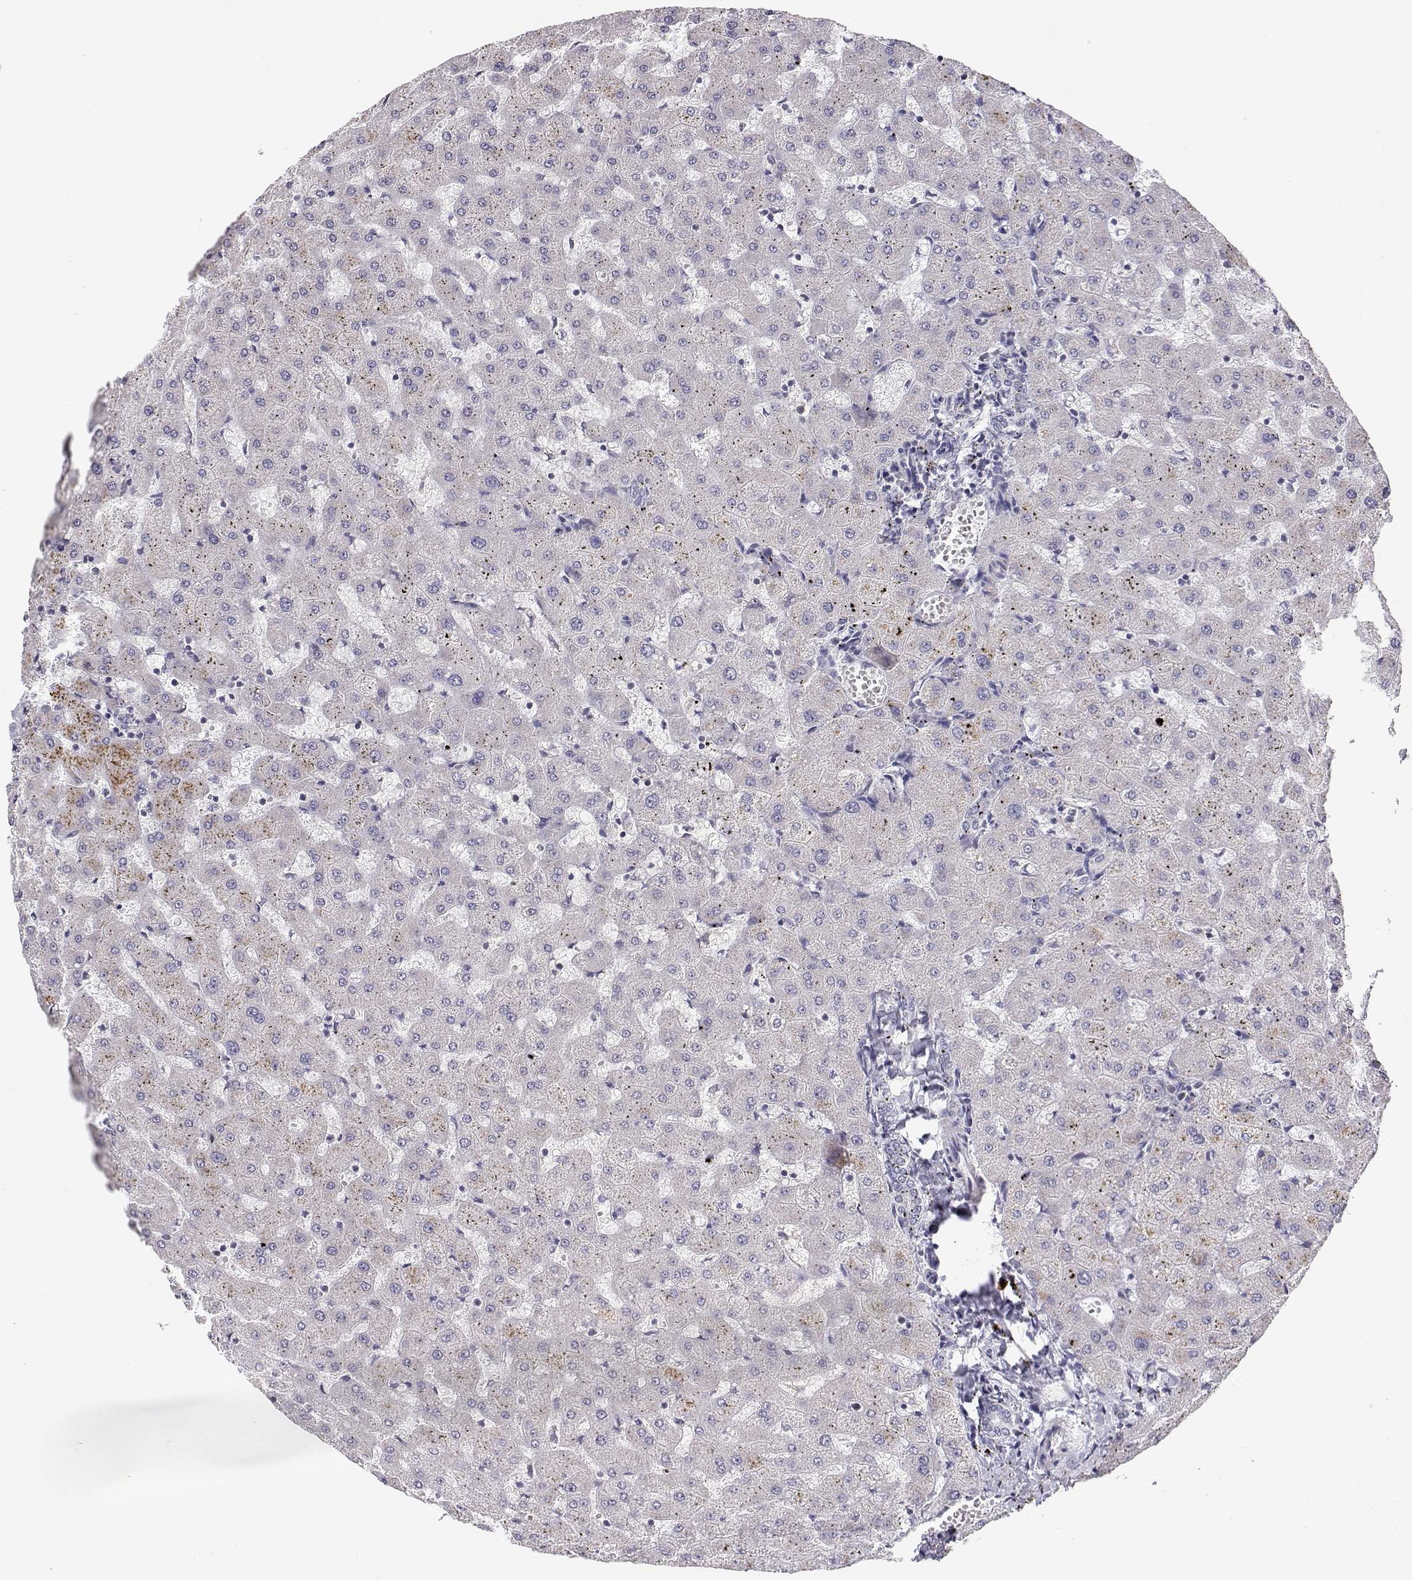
{"staining": {"intensity": "negative", "quantity": "none", "location": "none"}, "tissue": "liver", "cell_type": "Cholangiocytes", "image_type": "normal", "snomed": [{"axis": "morphology", "description": "Normal tissue, NOS"}, {"axis": "topography", "description": "Liver"}], "caption": "The immunohistochemistry image has no significant positivity in cholangiocytes of liver.", "gene": "MRPL3", "patient": {"sex": "female", "age": 63}}